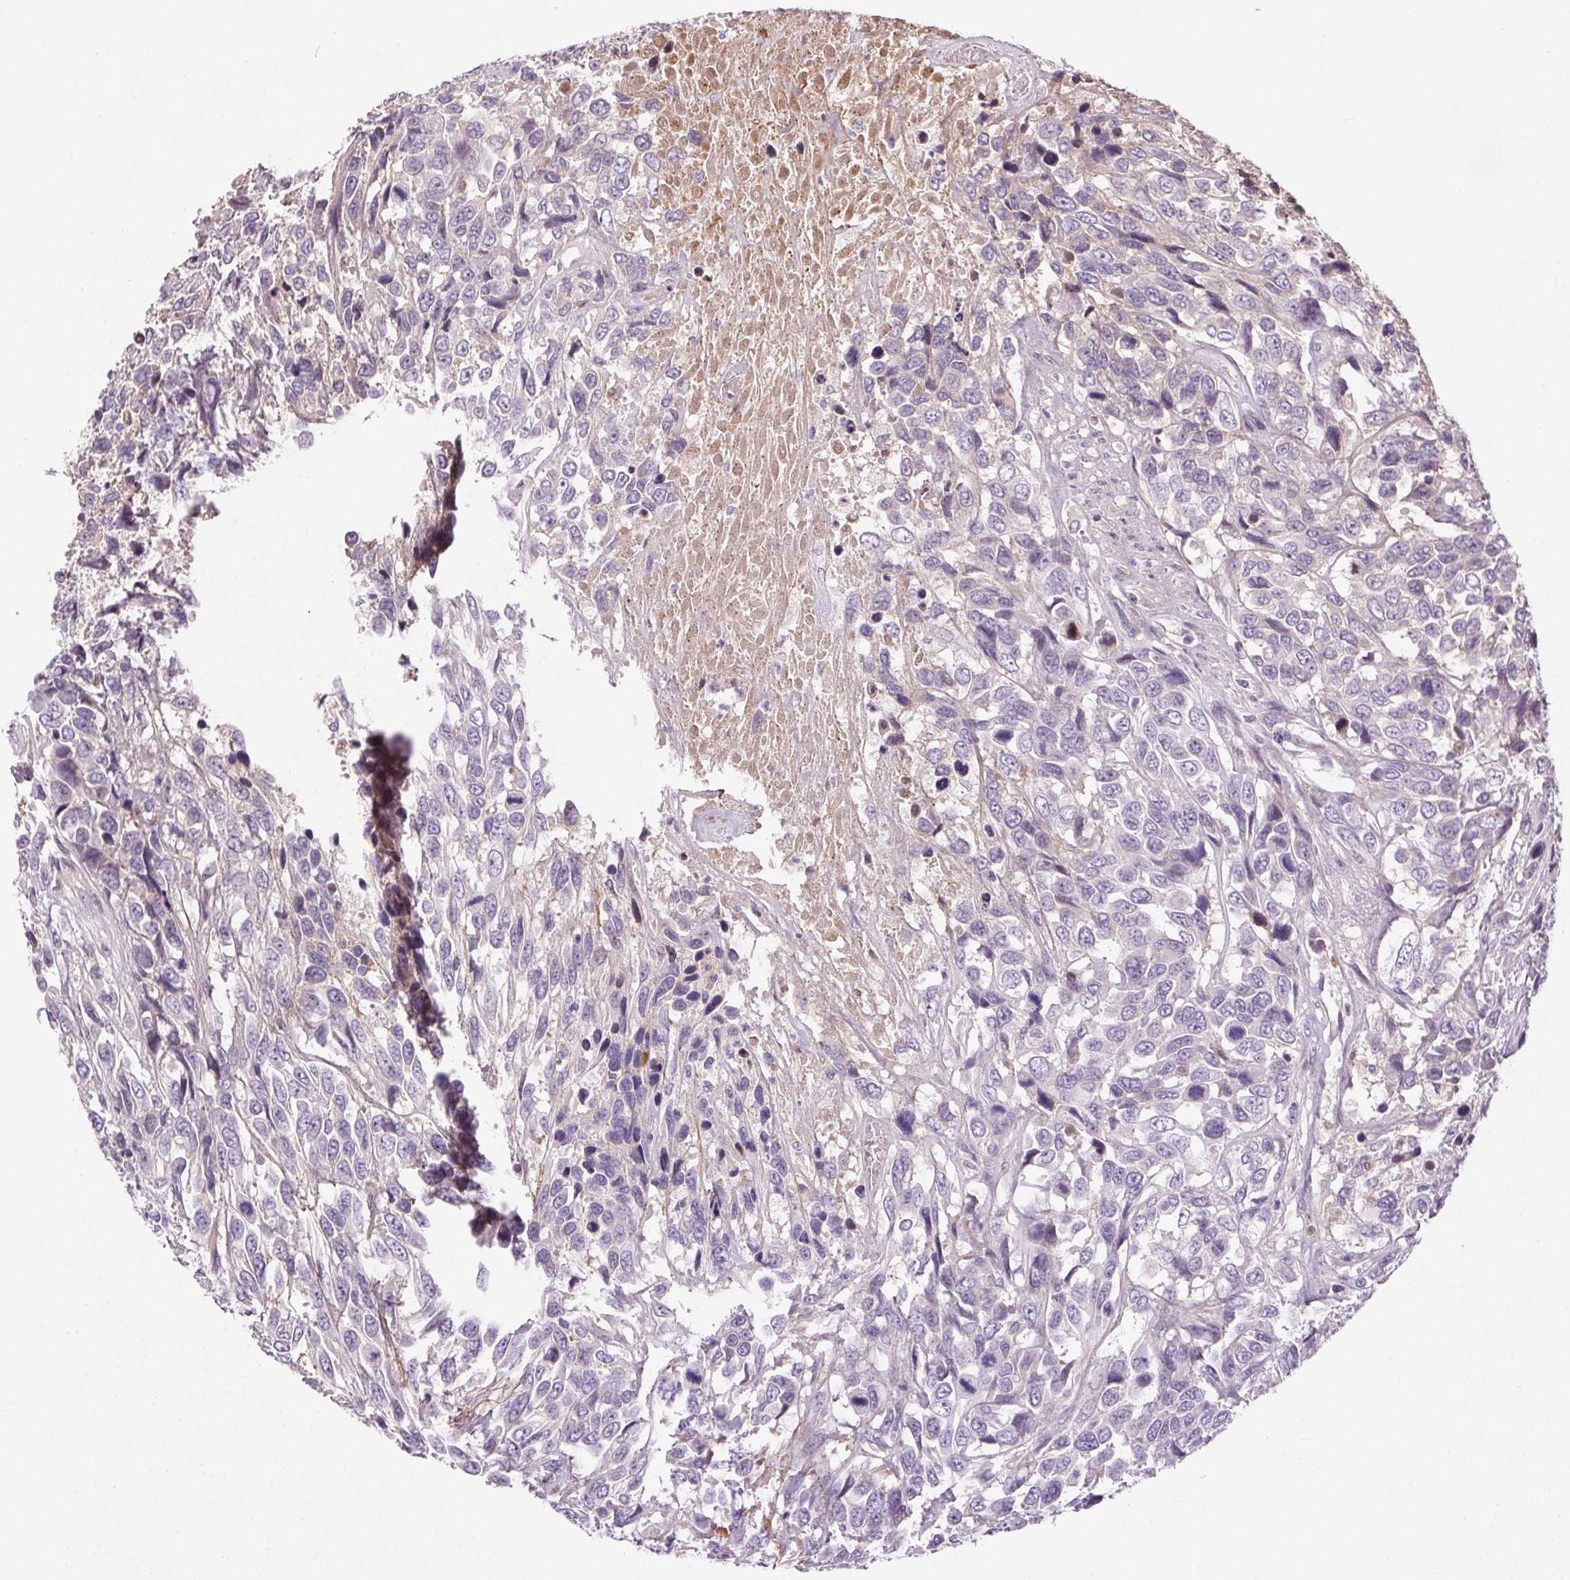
{"staining": {"intensity": "negative", "quantity": "none", "location": "none"}, "tissue": "urothelial cancer", "cell_type": "Tumor cells", "image_type": "cancer", "snomed": [{"axis": "morphology", "description": "Urothelial carcinoma, High grade"}, {"axis": "topography", "description": "Urinary bladder"}], "caption": "Immunohistochemistry (IHC) of human high-grade urothelial carcinoma demonstrates no expression in tumor cells.", "gene": "SYT11", "patient": {"sex": "female", "age": 70}}